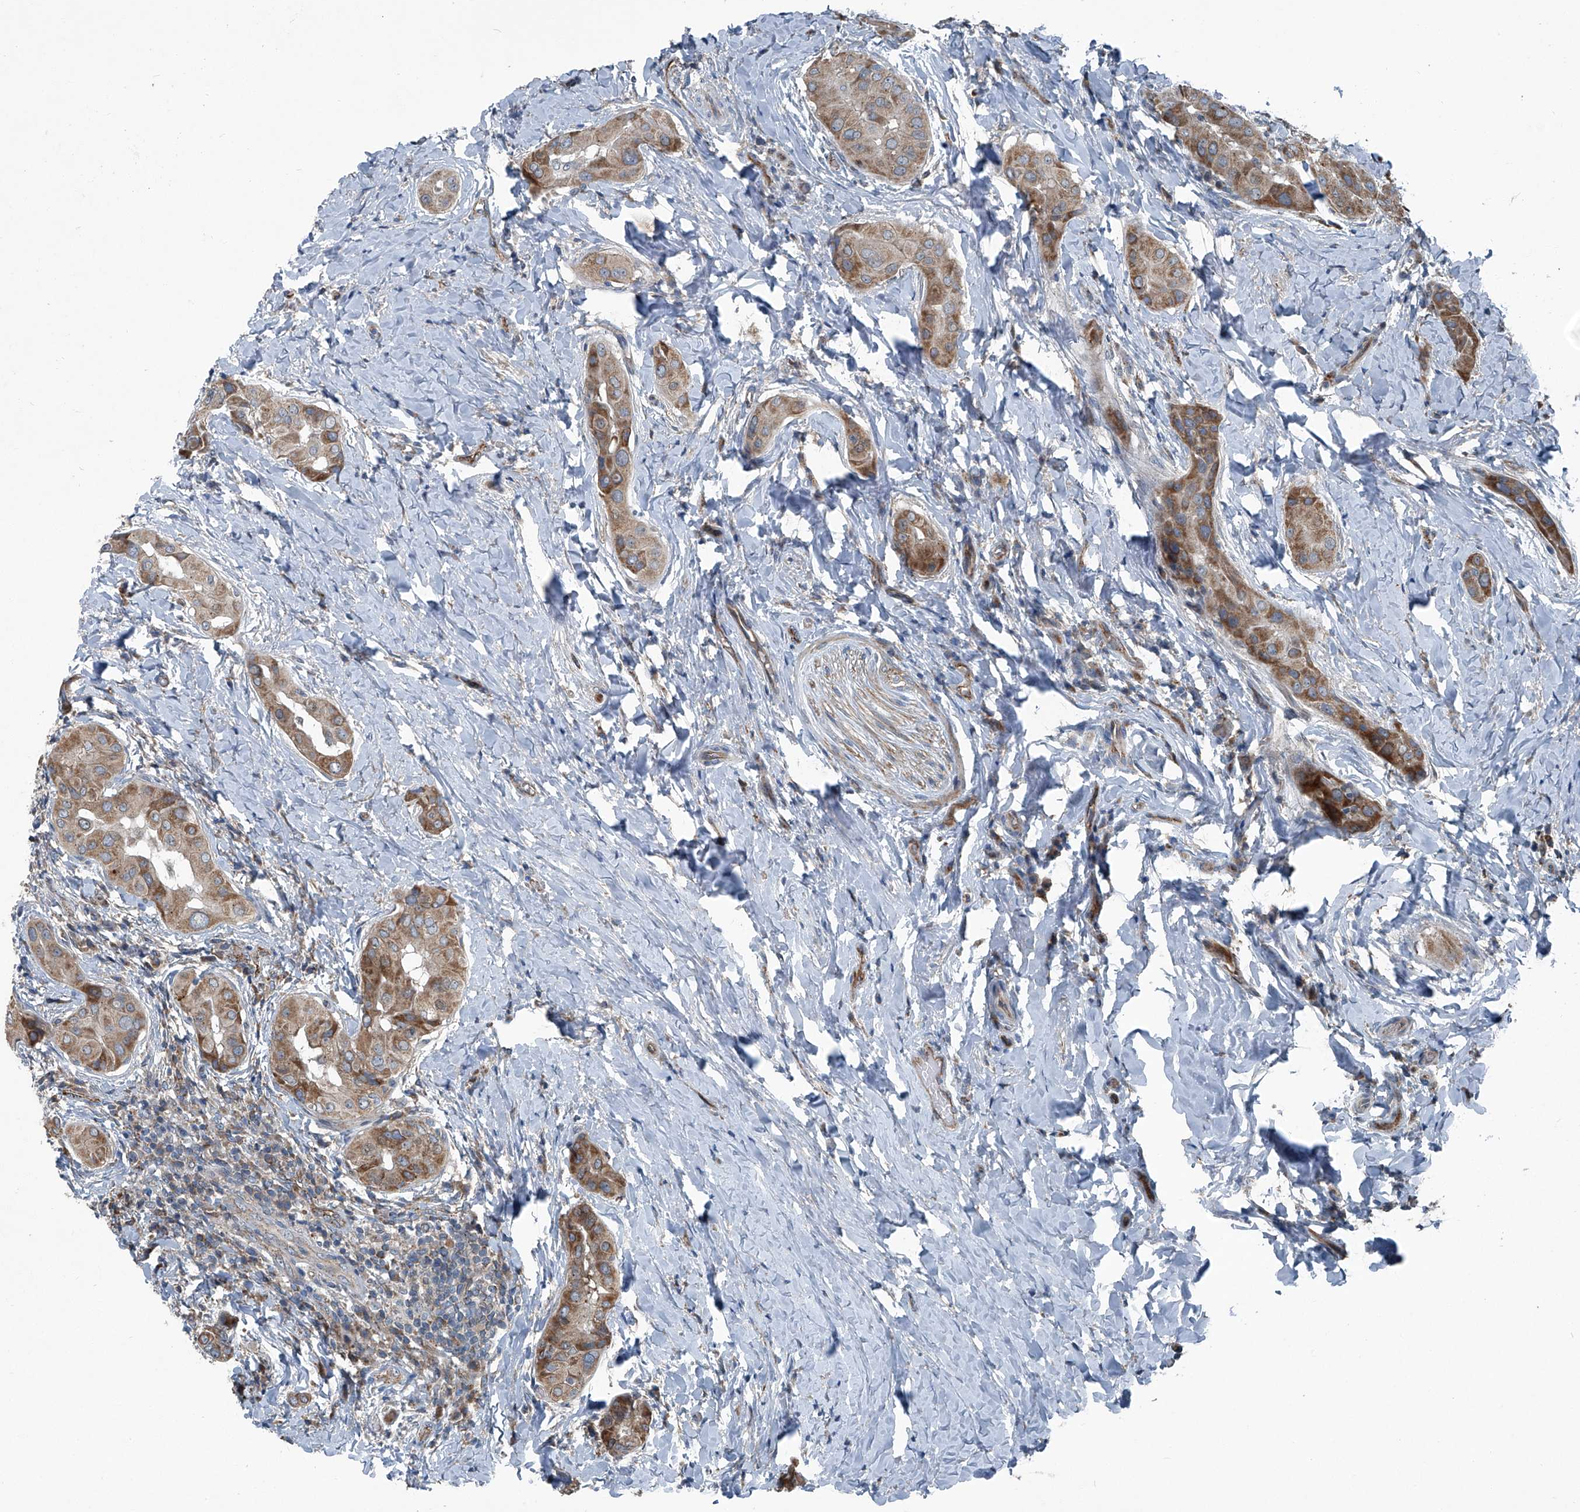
{"staining": {"intensity": "moderate", "quantity": ">75%", "location": "cytoplasmic/membranous"}, "tissue": "thyroid cancer", "cell_type": "Tumor cells", "image_type": "cancer", "snomed": [{"axis": "morphology", "description": "Papillary adenocarcinoma, NOS"}, {"axis": "topography", "description": "Thyroid gland"}], "caption": "IHC of papillary adenocarcinoma (thyroid) shows medium levels of moderate cytoplasmic/membranous positivity in about >75% of tumor cells.", "gene": "SENP2", "patient": {"sex": "male", "age": 33}}